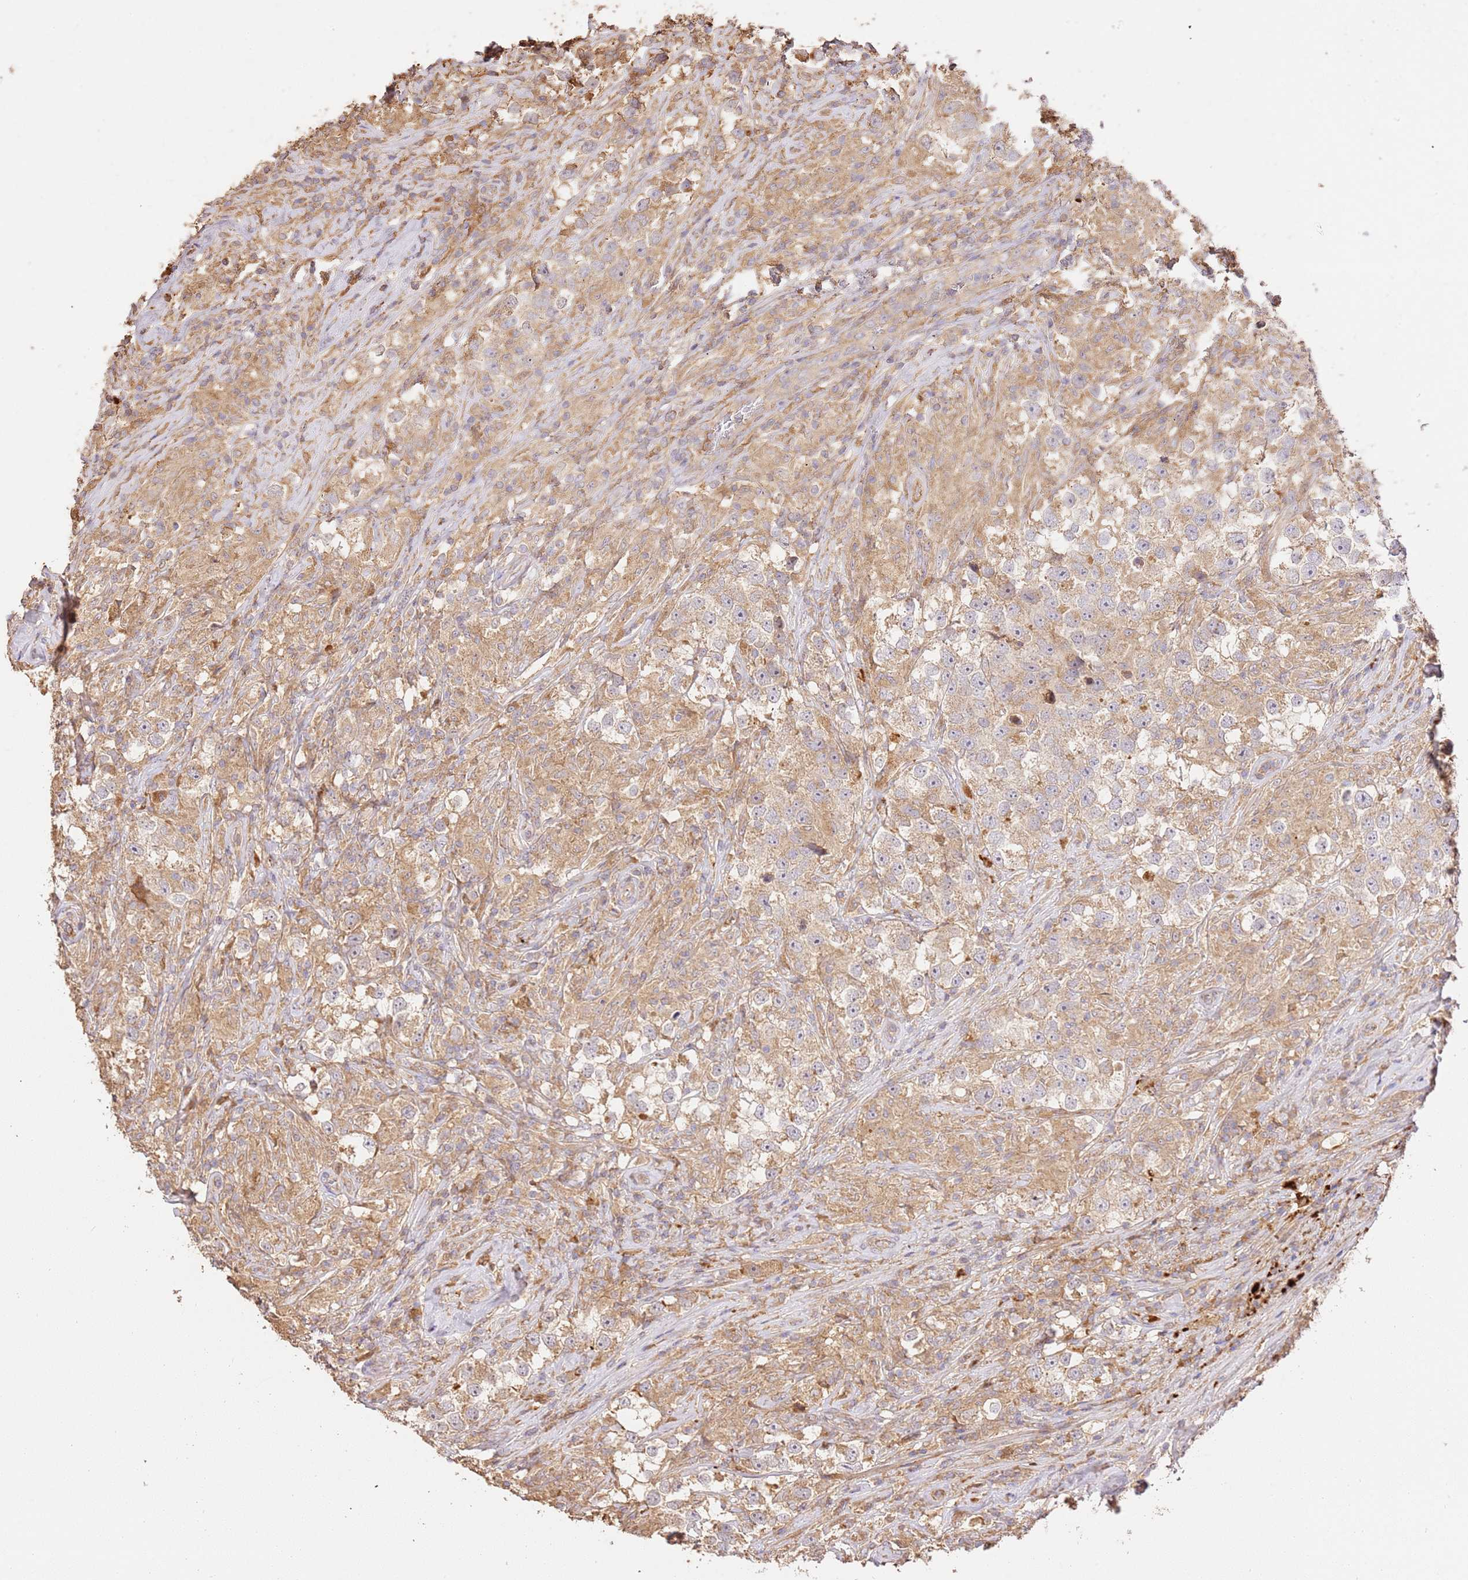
{"staining": {"intensity": "weak", "quantity": "25%-75%", "location": "cytoplasmic/membranous"}, "tissue": "testis cancer", "cell_type": "Tumor cells", "image_type": "cancer", "snomed": [{"axis": "morphology", "description": "Seminoma, NOS"}, {"axis": "topography", "description": "Testis"}], "caption": "Weak cytoplasmic/membranous staining for a protein is present in about 25%-75% of tumor cells of seminoma (testis) using immunohistochemistry.", "gene": "CEP55", "patient": {"sex": "male", "age": 46}}